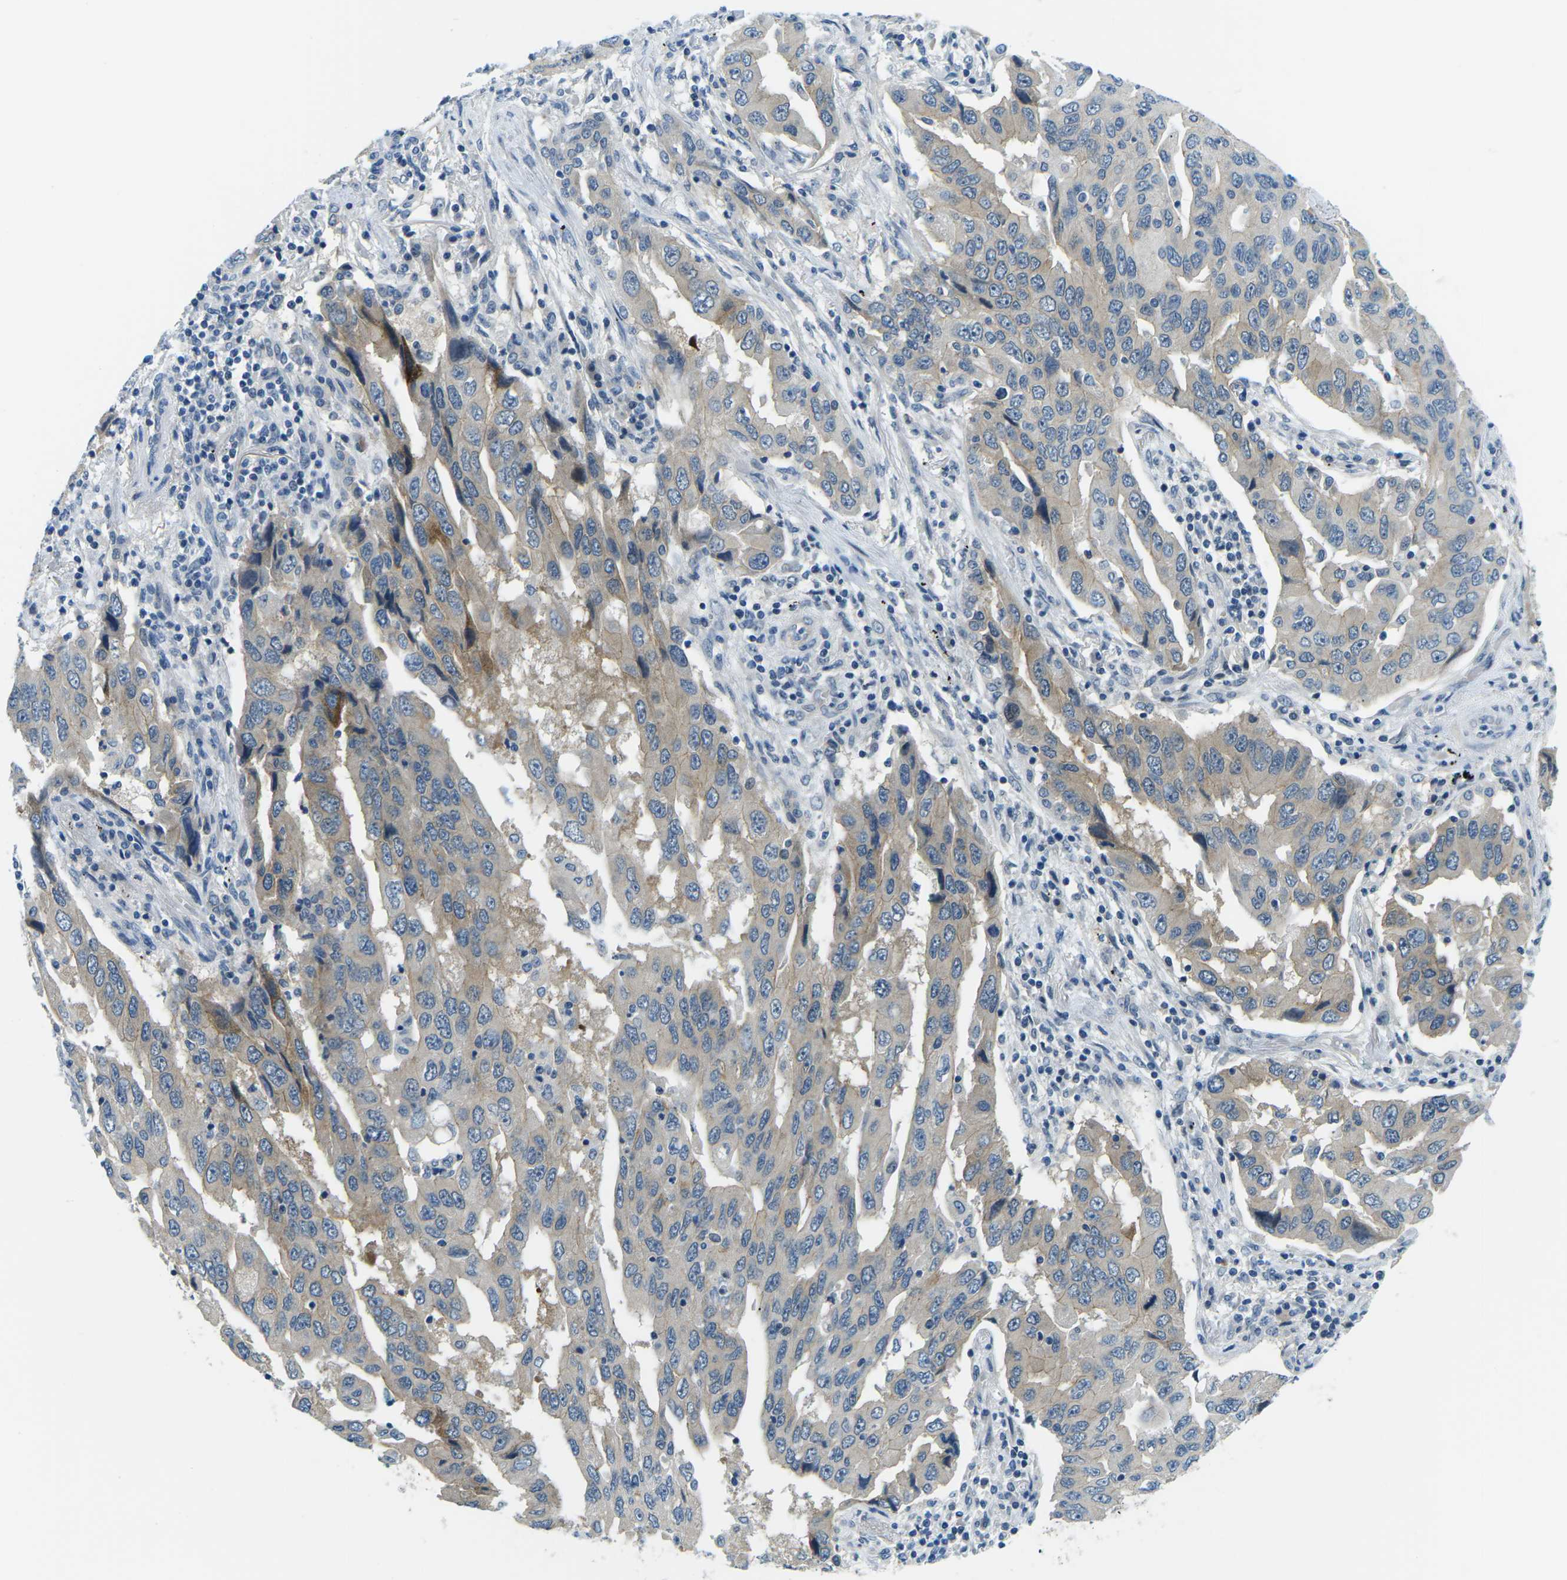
{"staining": {"intensity": "strong", "quantity": "<25%", "location": "cytoplasmic/membranous"}, "tissue": "lung cancer", "cell_type": "Tumor cells", "image_type": "cancer", "snomed": [{"axis": "morphology", "description": "Adenocarcinoma, NOS"}, {"axis": "topography", "description": "Lung"}], "caption": "An IHC micrograph of tumor tissue is shown. Protein staining in brown labels strong cytoplasmic/membranous positivity in adenocarcinoma (lung) within tumor cells. The protein is stained brown, and the nuclei are stained in blue (DAB (3,3'-diaminobenzidine) IHC with brightfield microscopy, high magnification).", "gene": "CTNND1", "patient": {"sex": "female", "age": 65}}